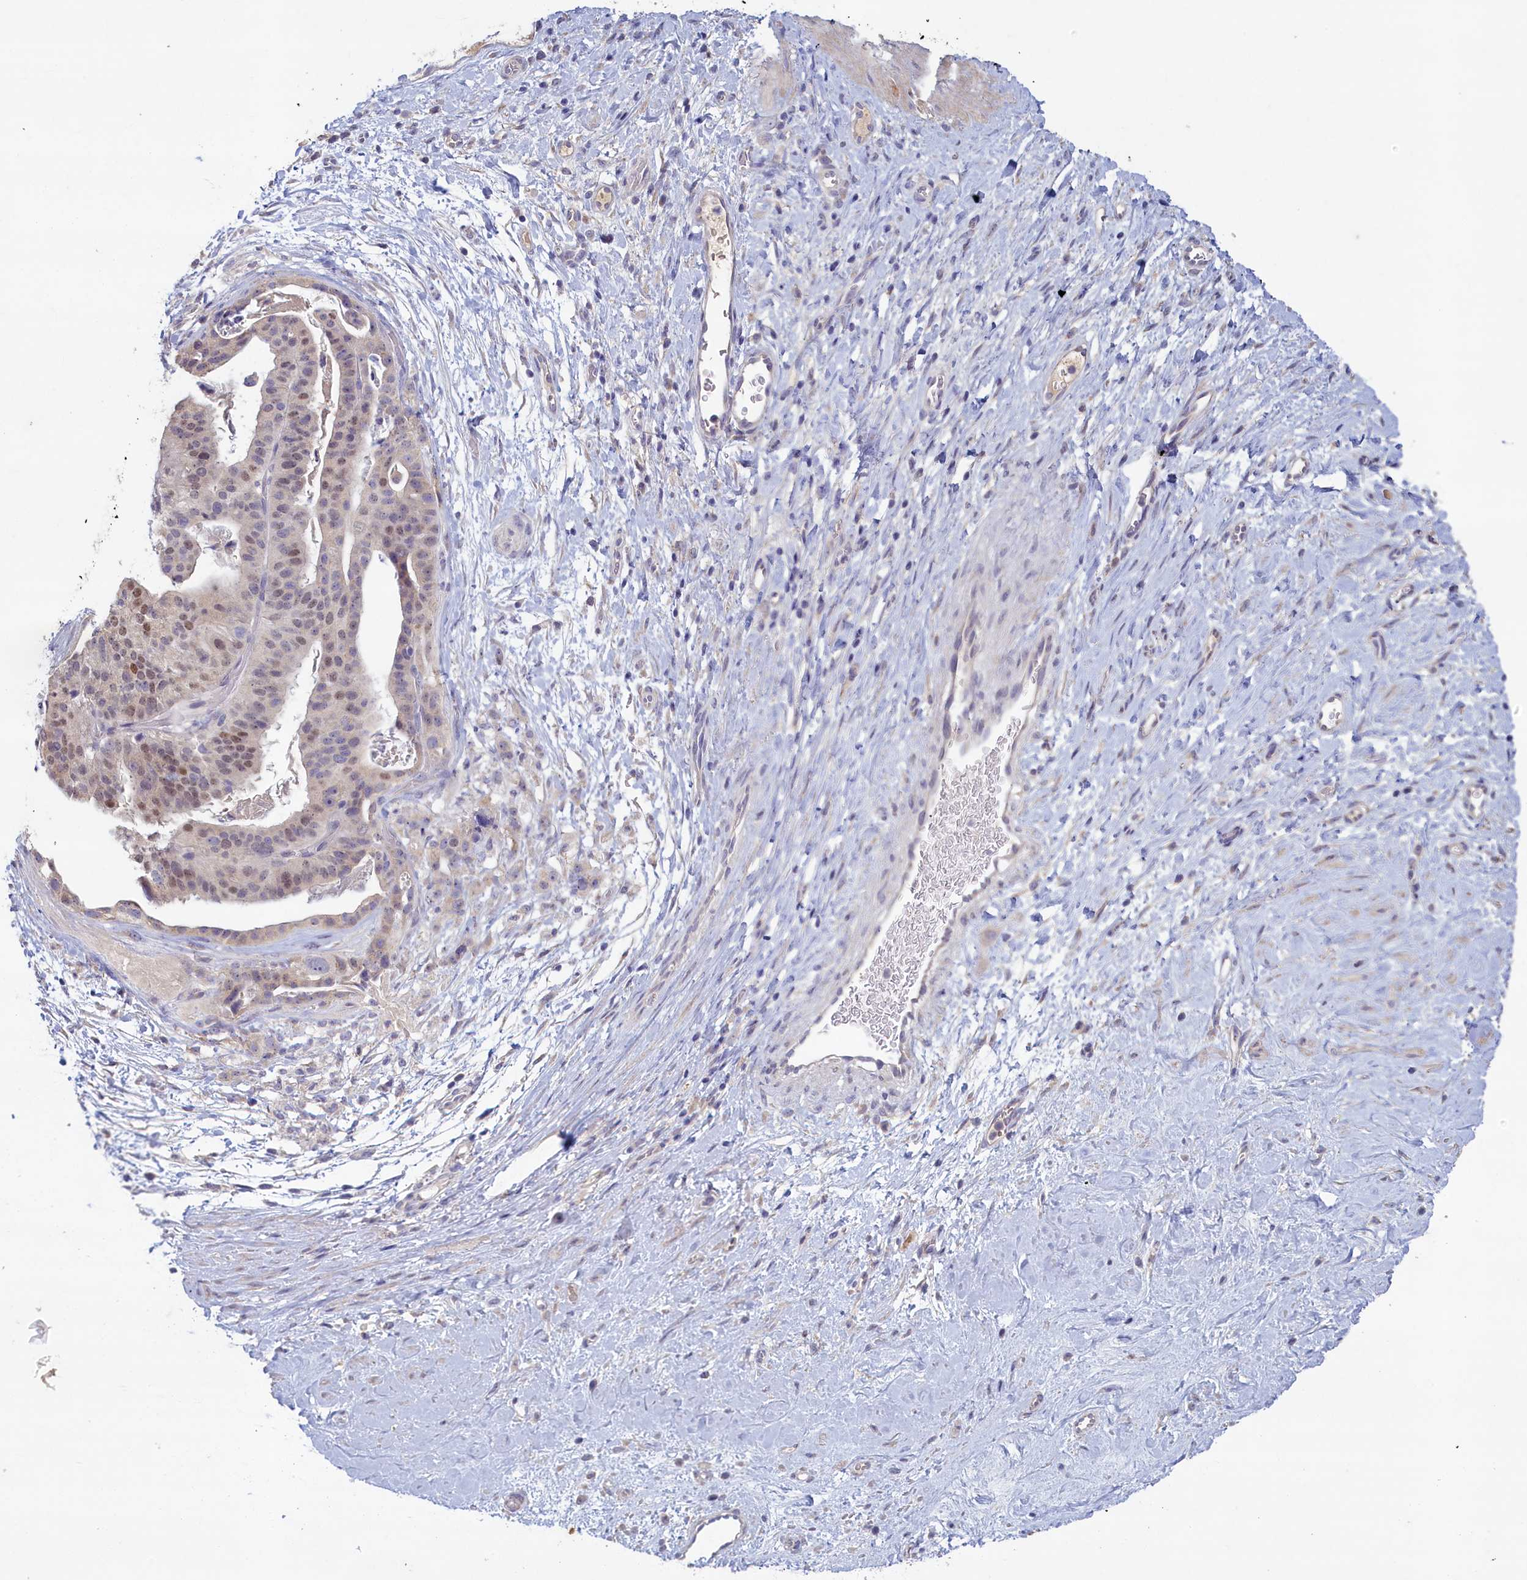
{"staining": {"intensity": "moderate", "quantity": "<25%", "location": "nuclear"}, "tissue": "stomach cancer", "cell_type": "Tumor cells", "image_type": "cancer", "snomed": [{"axis": "morphology", "description": "Adenocarcinoma, NOS"}, {"axis": "topography", "description": "Stomach"}], "caption": "Protein staining by immunohistochemistry (IHC) exhibits moderate nuclear expression in approximately <25% of tumor cells in stomach cancer (adenocarcinoma). Ihc stains the protein of interest in brown and the nuclei are stained blue.", "gene": "ATF7IP2", "patient": {"sex": "male", "age": 48}}